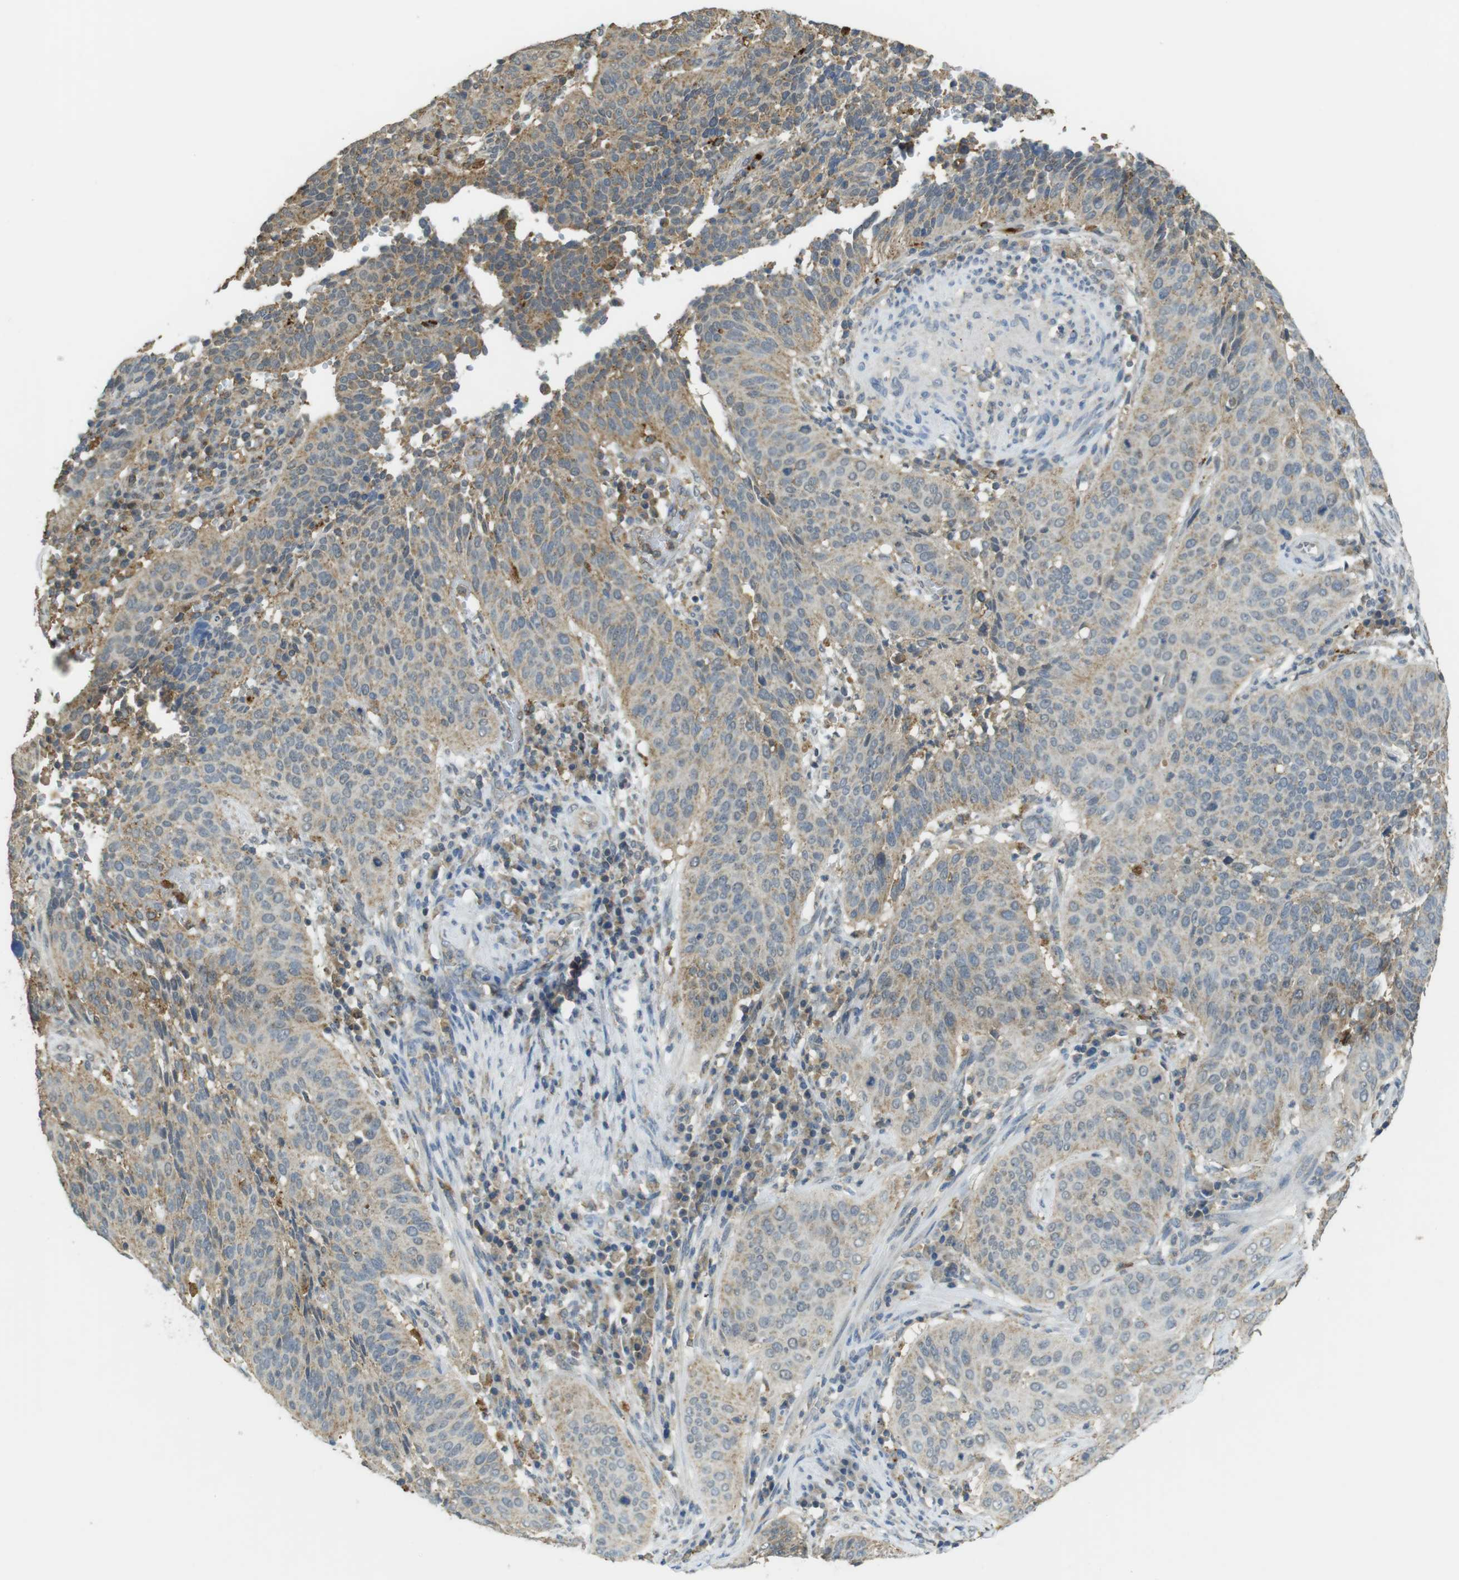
{"staining": {"intensity": "weak", "quantity": ">75%", "location": "cytoplasmic/membranous"}, "tissue": "cervical cancer", "cell_type": "Tumor cells", "image_type": "cancer", "snomed": [{"axis": "morphology", "description": "Normal tissue, NOS"}, {"axis": "morphology", "description": "Squamous cell carcinoma, NOS"}, {"axis": "topography", "description": "Cervix"}], "caption": "This is a micrograph of immunohistochemistry staining of cervical squamous cell carcinoma, which shows weak expression in the cytoplasmic/membranous of tumor cells.", "gene": "BRI3BP", "patient": {"sex": "female", "age": 39}}